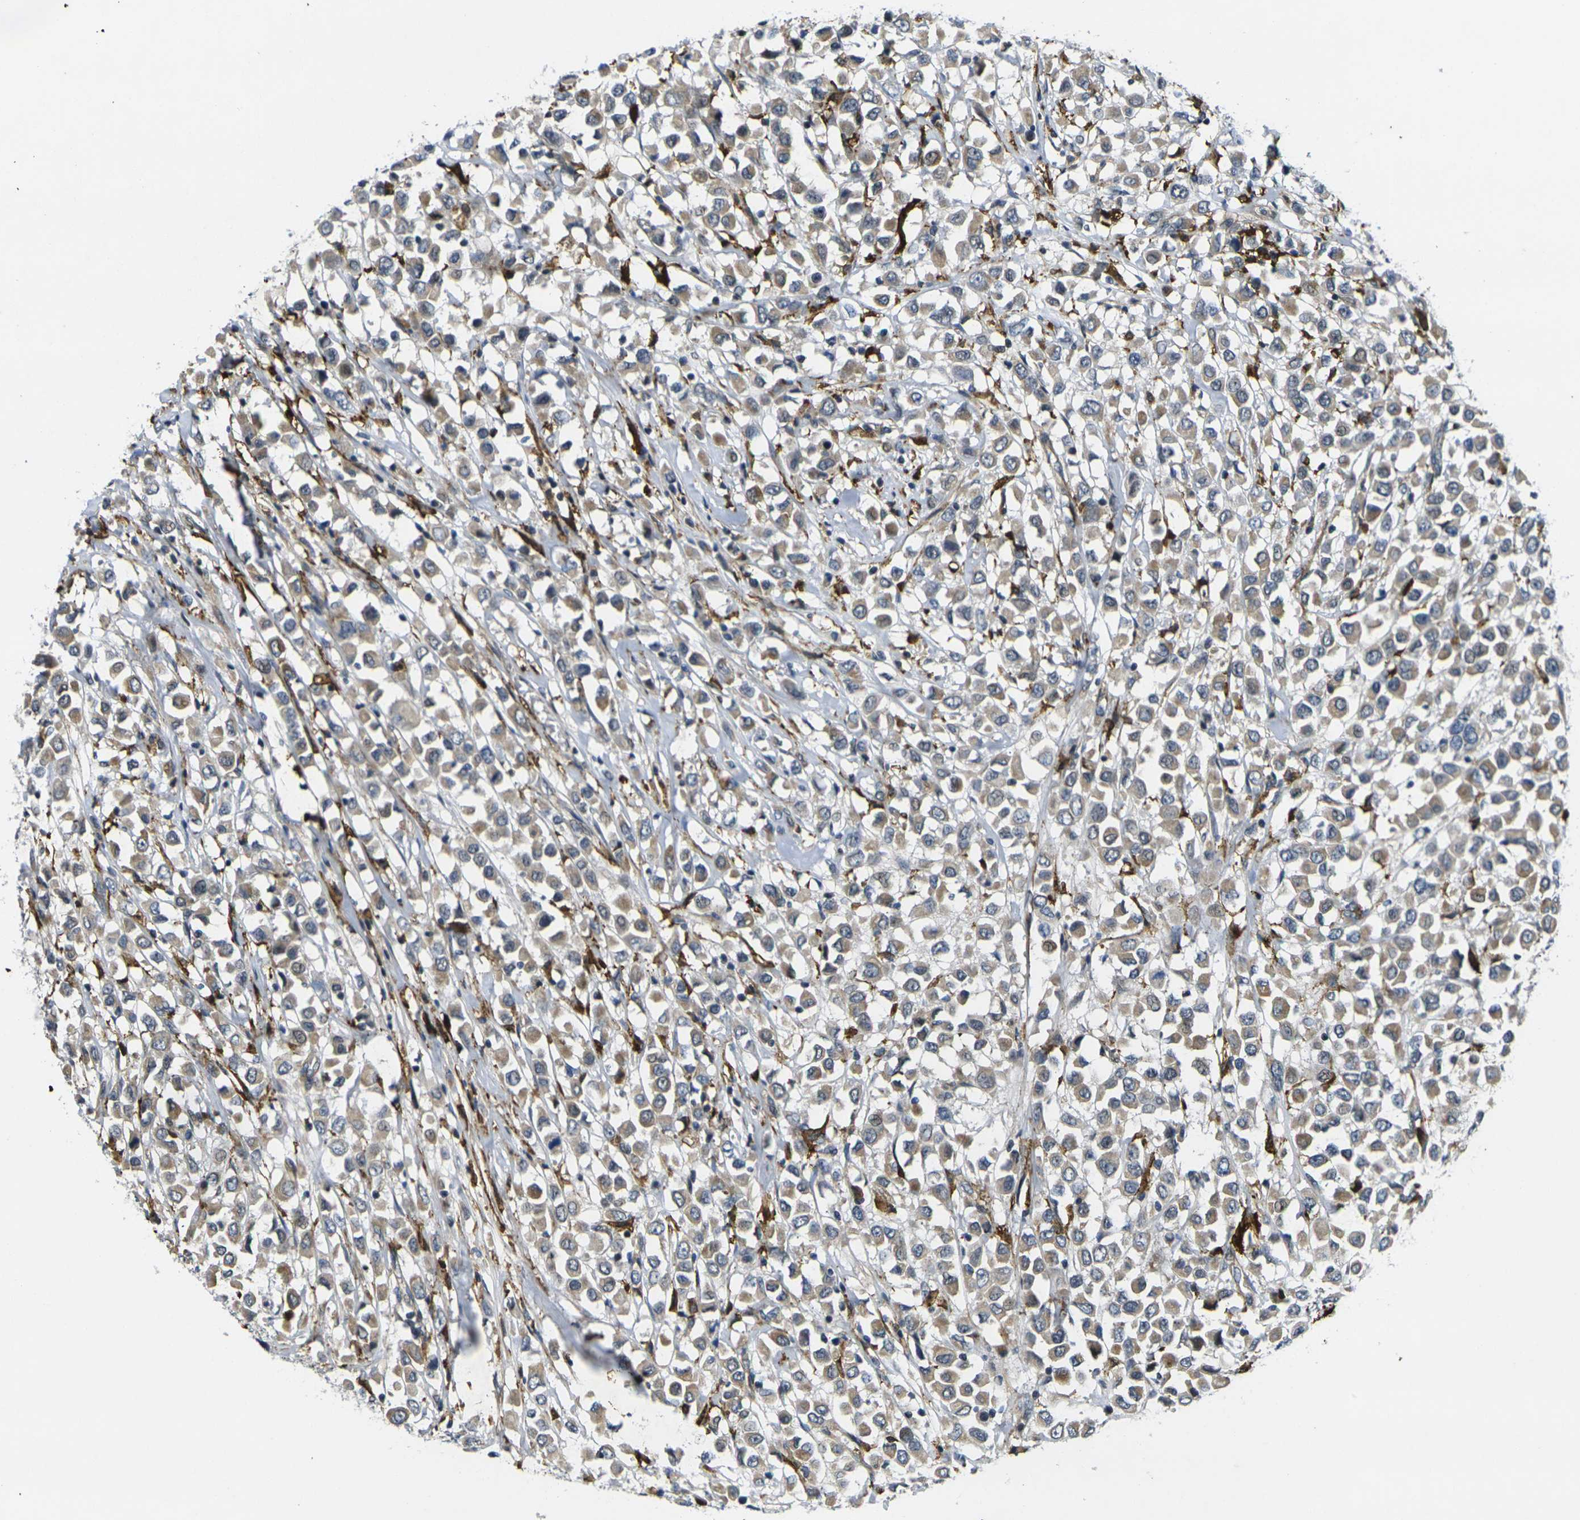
{"staining": {"intensity": "weak", "quantity": ">75%", "location": "cytoplasmic/membranous"}, "tissue": "breast cancer", "cell_type": "Tumor cells", "image_type": "cancer", "snomed": [{"axis": "morphology", "description": "Duct carcinoma"}, {"axis": "topography", "description": "Breast"}], "caption": "Invasive ductal carcinoma (breast) stained with immunohistochemistry (IHC) displays weak cytoplasmic/membranous positivity in approximately >75% of tumor cells. The protein of interest is stained brown, and the nuclei are stained in blue (DAB IHC with brightfield microscopy, high magnification).", "gene": "ROBO2", "patient": {"sex": "female", "age": 61}}